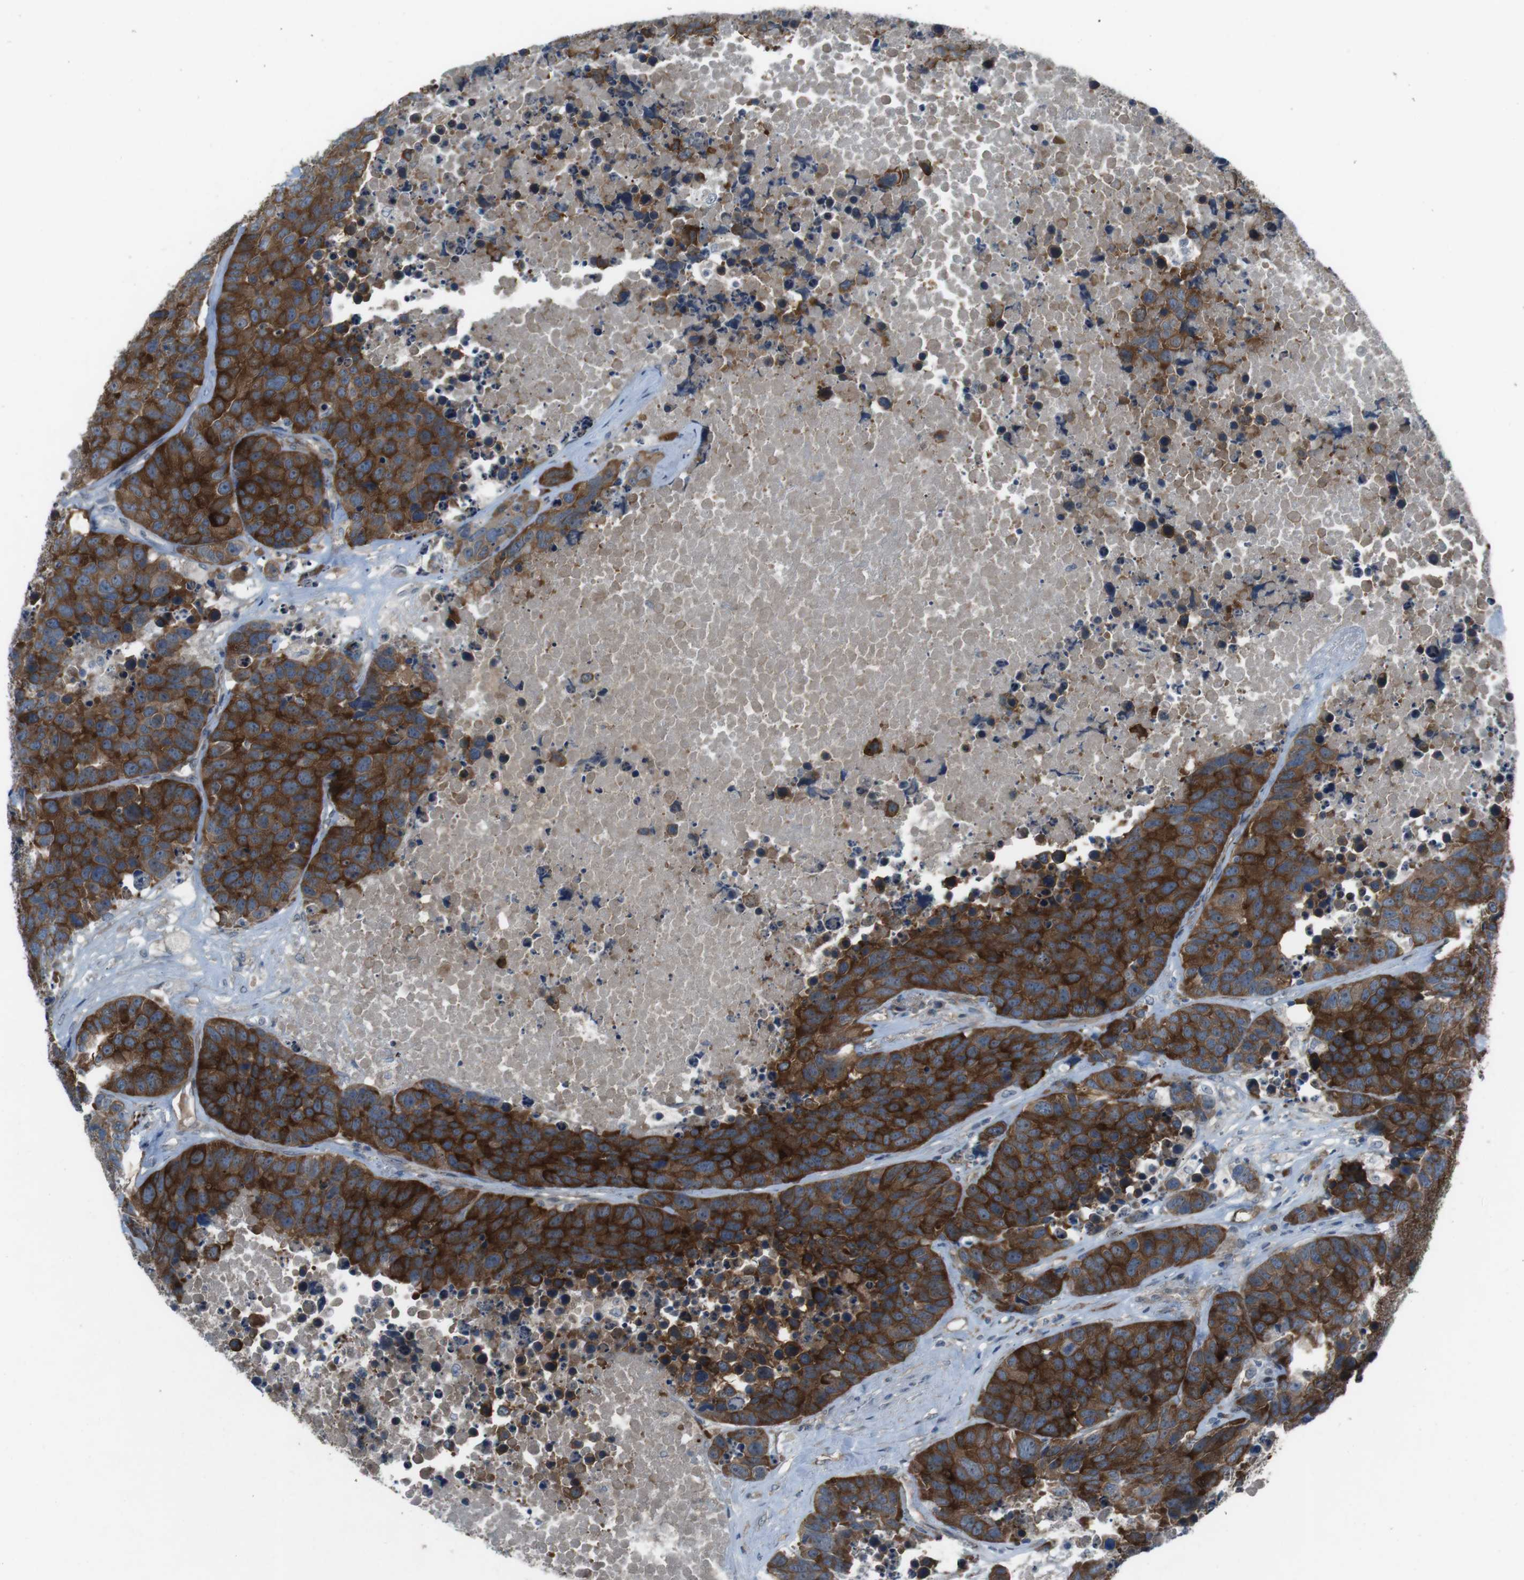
{"staining": {"intensity": "strong", "quantity": ">75%", "location": "cytoplasmic/membranous"}, "tissue": "carcinoid", "cell_type": "Tumor cells", "image_type": "cancer", "snomed": [{"axis": "morphology", "description": "Carcinoid, malignant, NOS"}, {"axis": "topography", "description": "Lung"}], "caption": "A high amount of strong cytoplasmic/membranous staining is present in approximately >75% of tumor cells in carcinoid tissue.", "gene": "ANK2", "patient": {"sex": "male", "age": 60}}